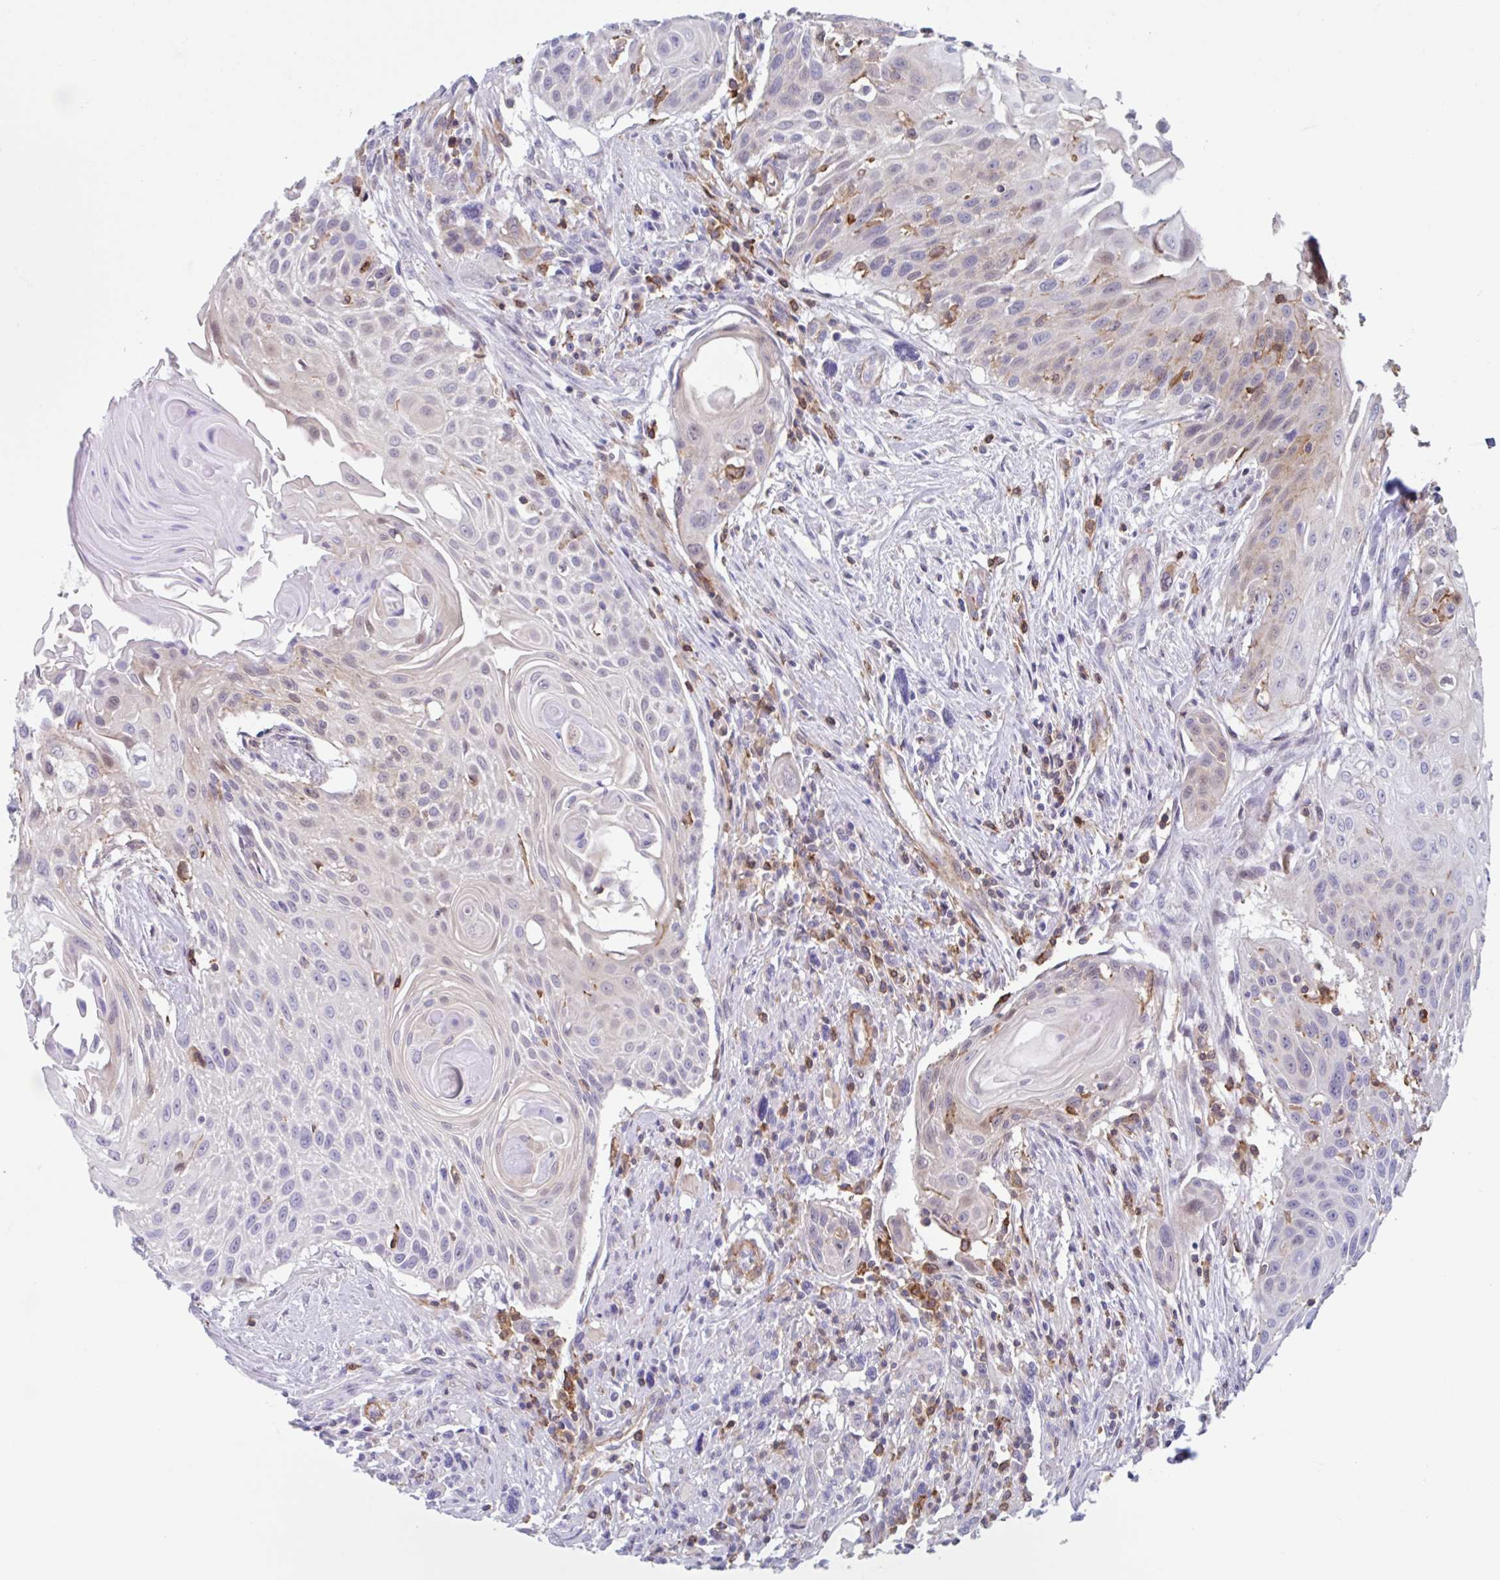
{"staining": {"intensity": "weak", "quantity": "<25%", "location": "cytoplasmic/membranous"}, "tissue": "head and neck cancer", "cell_type": "Tumor cells", "image_type": "cancer", "snomed": [{"axis": "morphology", "description": "Squamous cell carcinoma, NOS"}, {"axis": "topography", "description": "Lymph node"}, {"axis": "topography", "description": "Salivary gland"}, {"axis": "topography", "description": "Head-Neck"}], "caption": "The image displays no significant expression in tumor cells of squamous cell carcinoma (head and neck).", "gene": "EFHD1", "patient": {"sex": "female", "age": 74}}